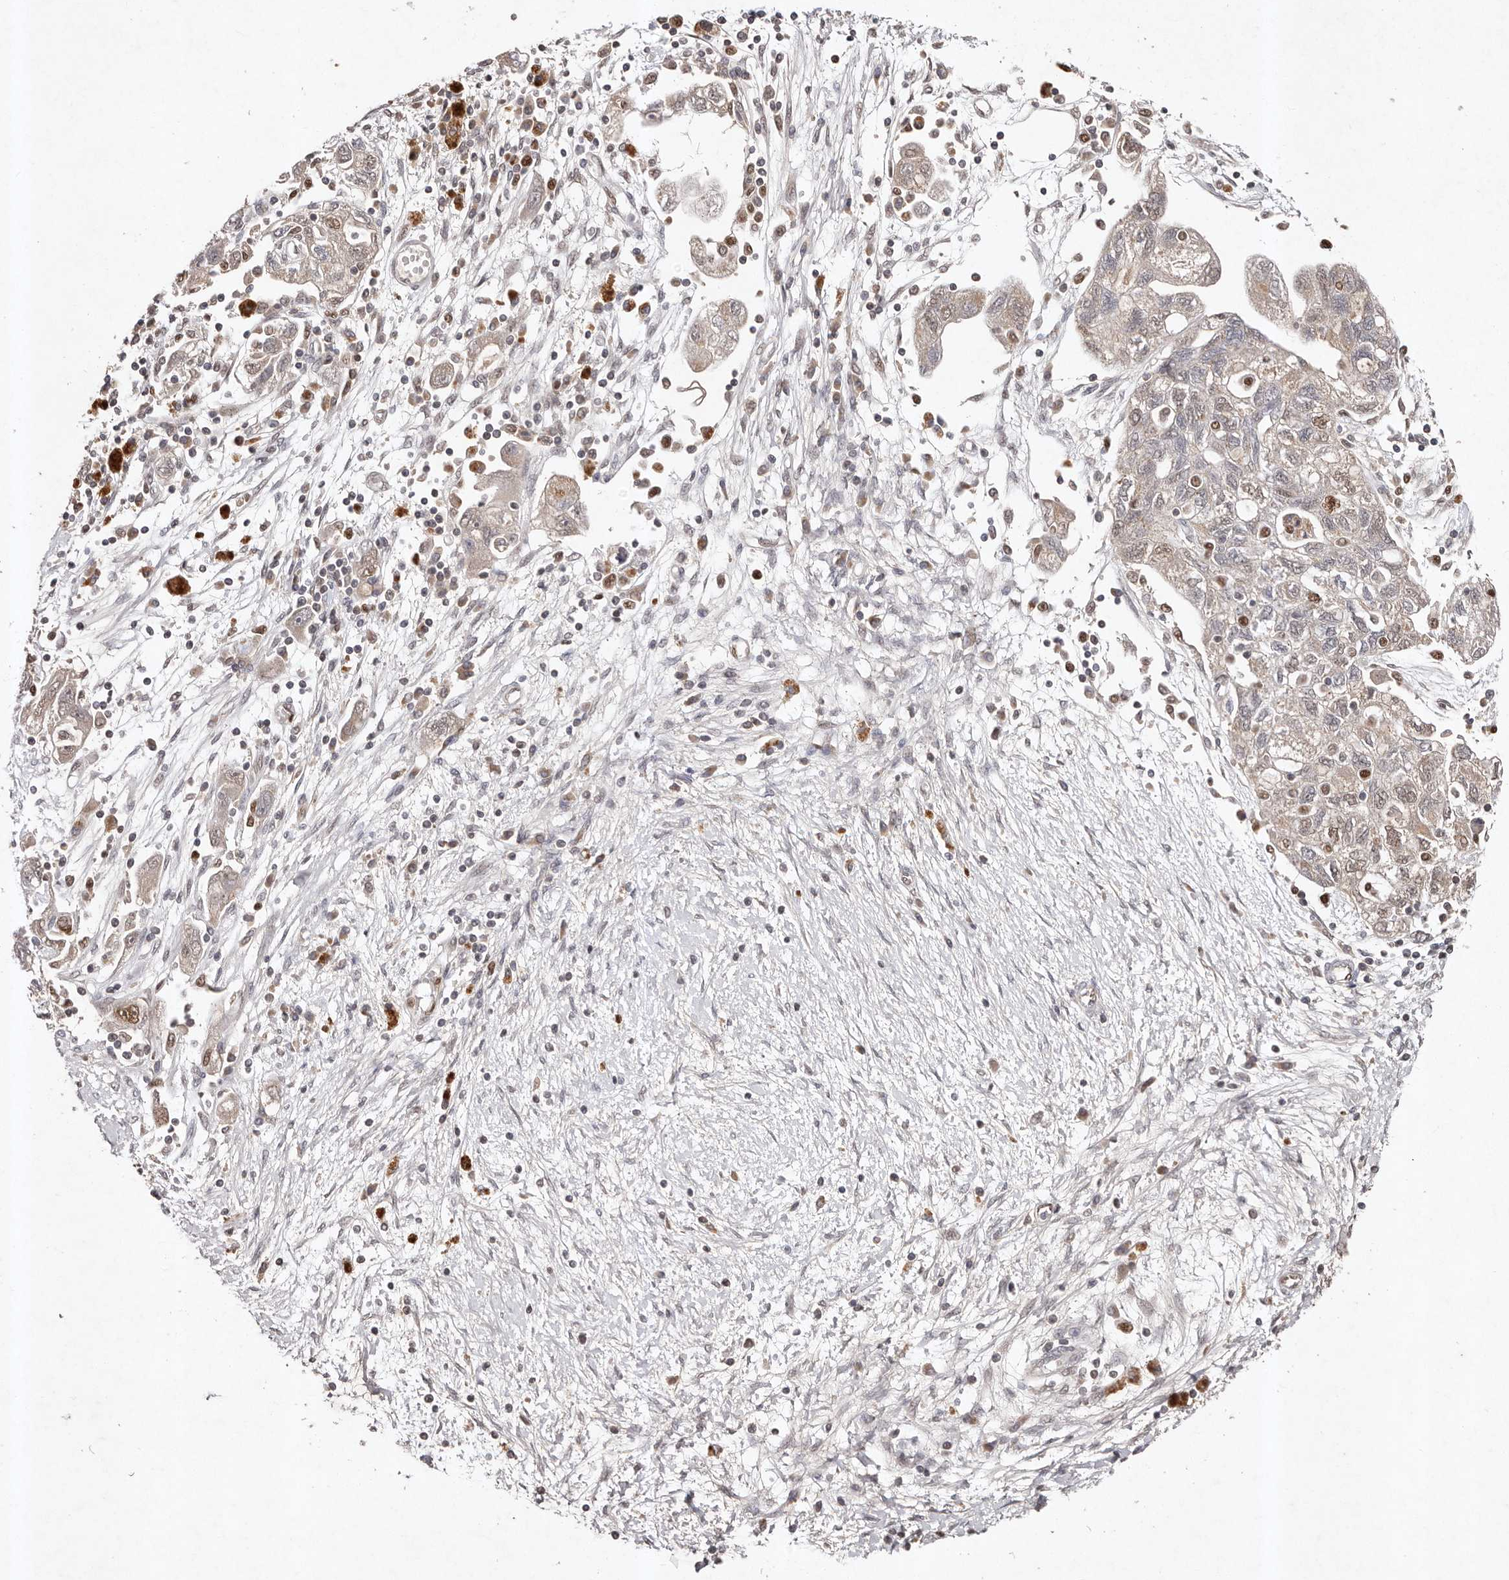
{"staining": {"intensity": "negative", "quantity": "none", "location": "none"}, "tissue": "ovarian cancer", "cell_type": "Tumor cells", "image_type": "cancer", "snomed": [{"axis": "morphology", "description": "Carcinoma, NOS"}, {"axis": "morphology", "description": "Cystadenocarcinoma, serous, NOS"}, {"axis": "topography", "description": "Ovary"}], "caption": "DAB immunohistochemical staining of ovarian cancer shows no significant expression in tumor cells.", "gene": "KLF7", "patient": {"sex": "female", "age": 69}}